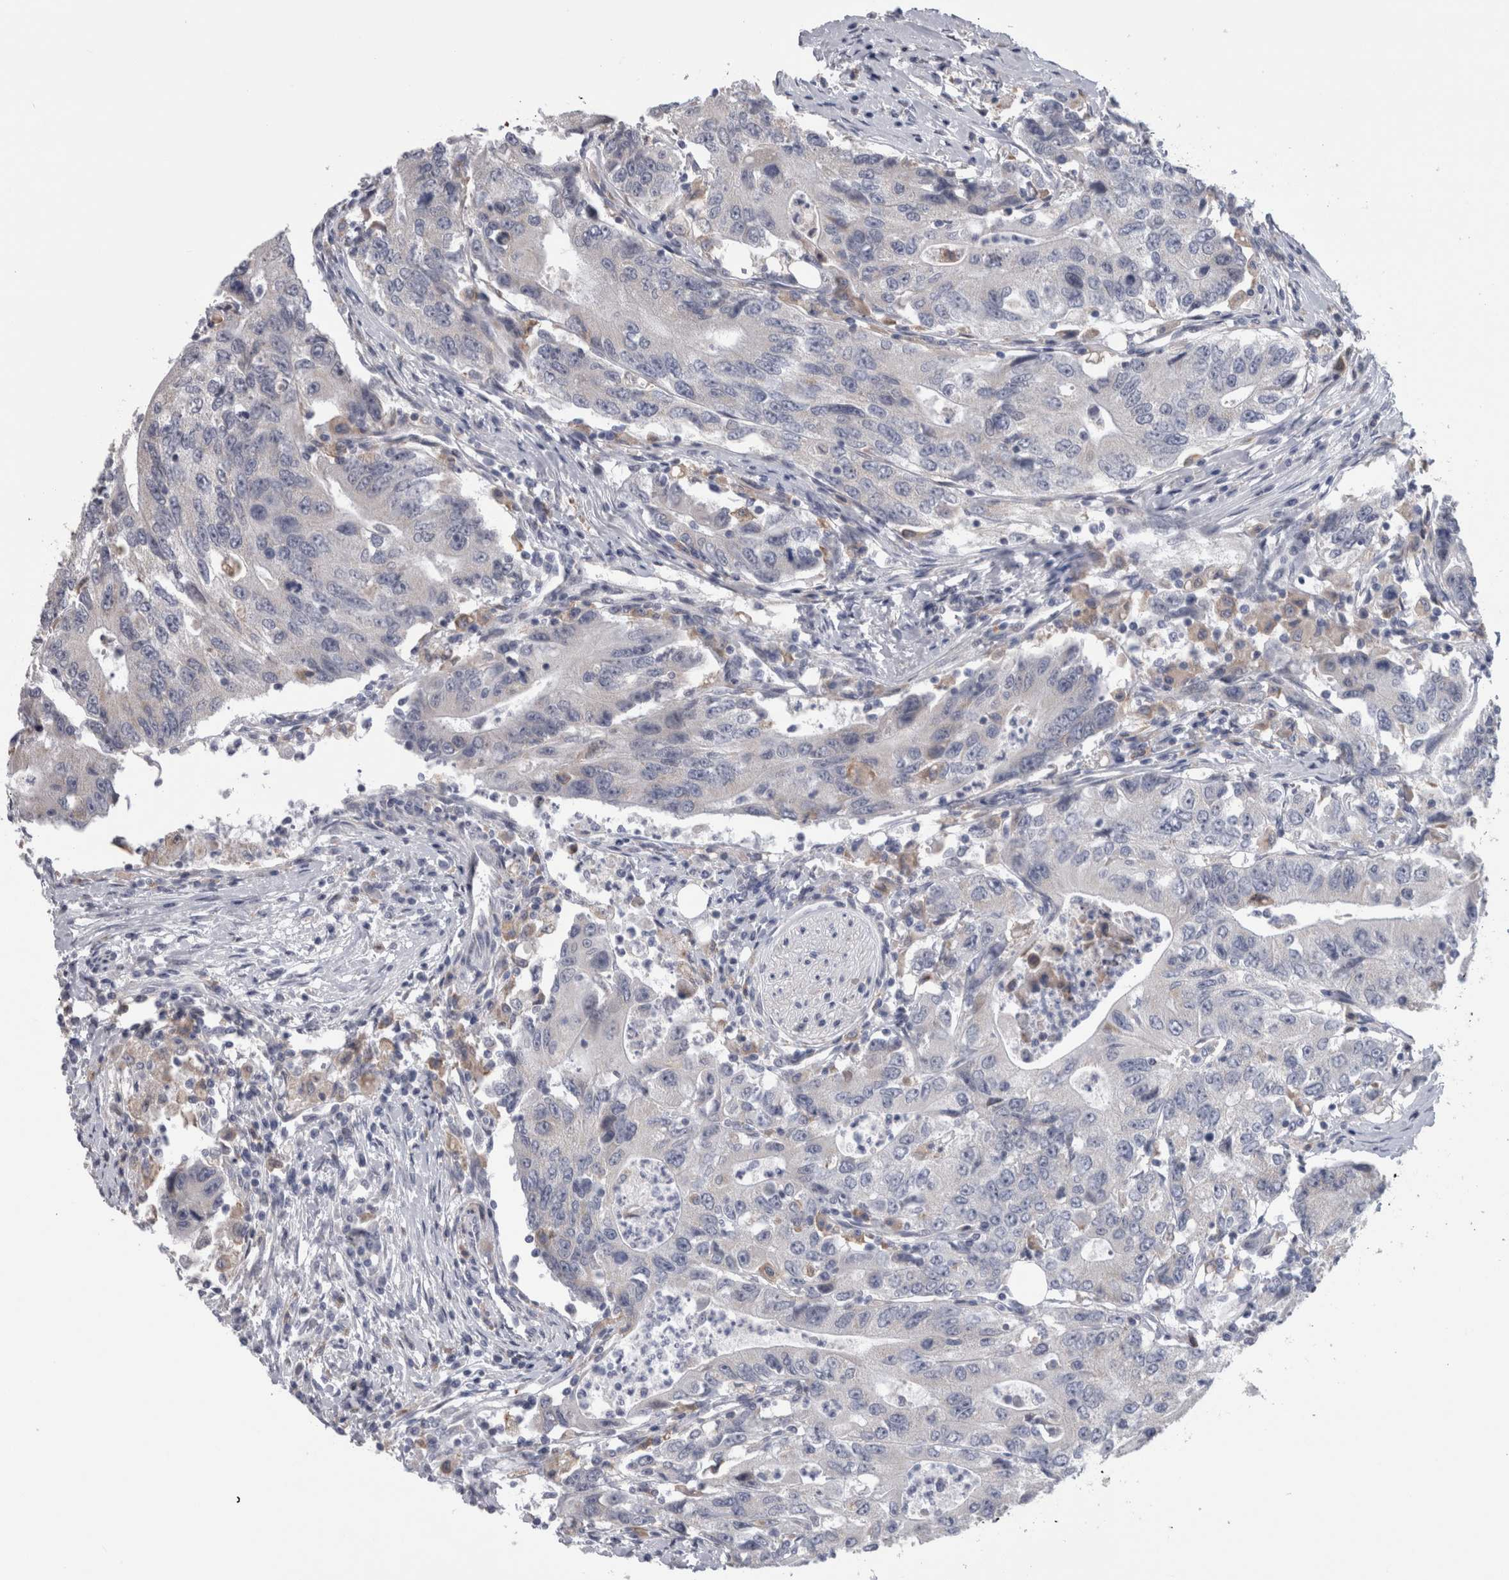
{"staining": {"intensity": "negative", "quantity": "none", "location": "none"}, "tissue": "colorectal cancer", "cell_type": "Tumor cells", "image_type": "cancer", "snomed": [{"axis": "morphology", "description": "Adenocarcinoma, NOS"}, {"axis": "topography", "description": "Colon"}], "caption": "High power microscopy histopathology image of an immunohistochemistry (IHC) image of colorectal adenocarcinoma, revealing no significant expression in tumor cells.", "gene": "GDAP1", "patient": {"sex": "female", "age": 77}}